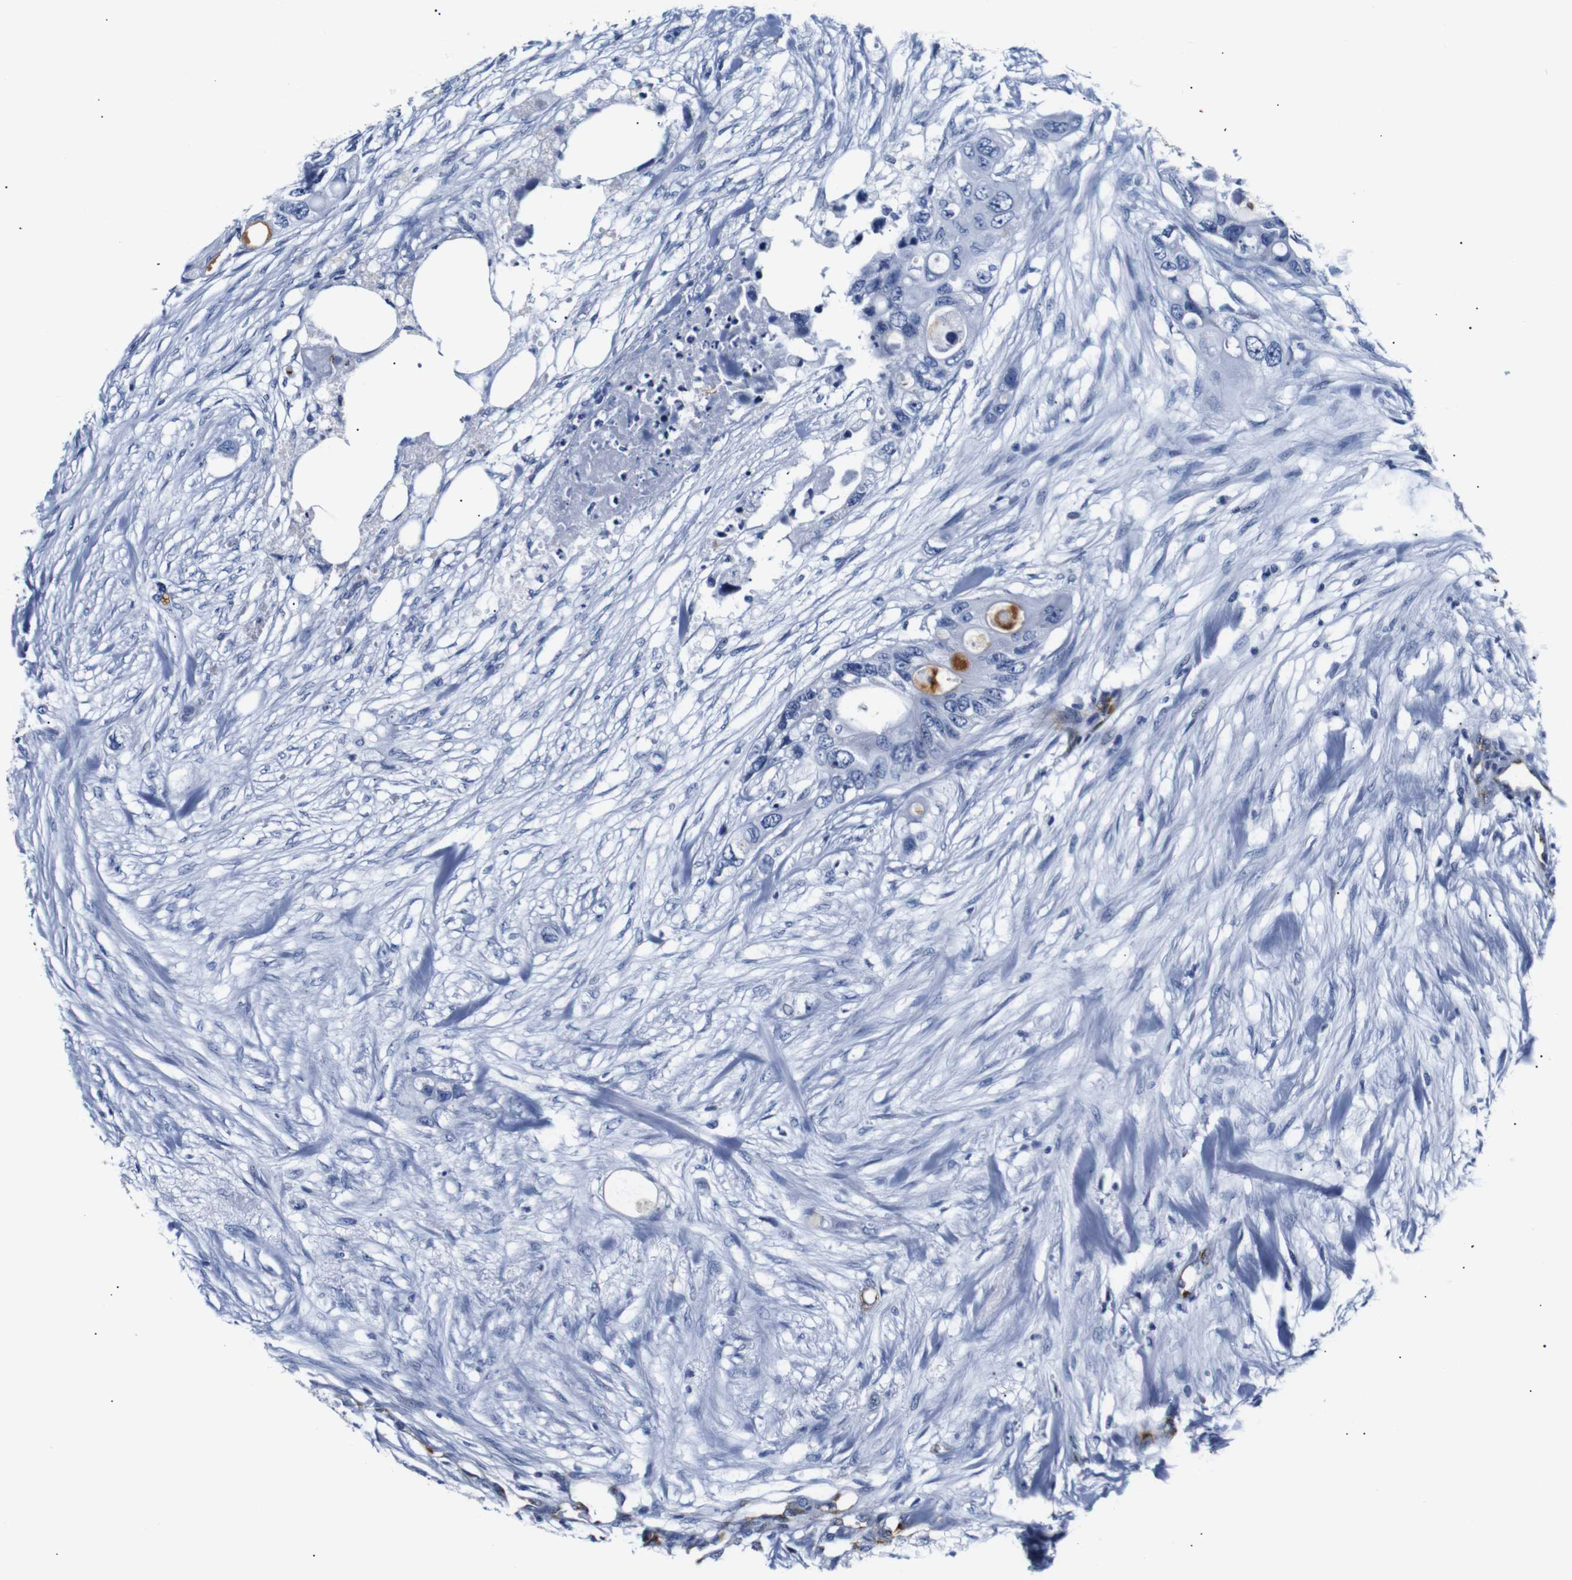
{"staining": {"intensity": "negative", "quantity": "none", "location": "none"}, "tissue": "colorectal cancer", "cell_type": "Tumor cells", "image_type": "cancer", "snomed": [{"axis": "morphology", "description": "Adenocarcinoma, NOS"}, {"axis": "topography", "description": "Colon"}], "caption": "A photomicrograph of colorectal cancer stained for a protein shows no brown staining in tumor cells. (DAB immunohistochemistry (IHC) with hematoxylin counter stain).", "gene": "MUC4", "patient": {"sex": "female", "age": 57}}